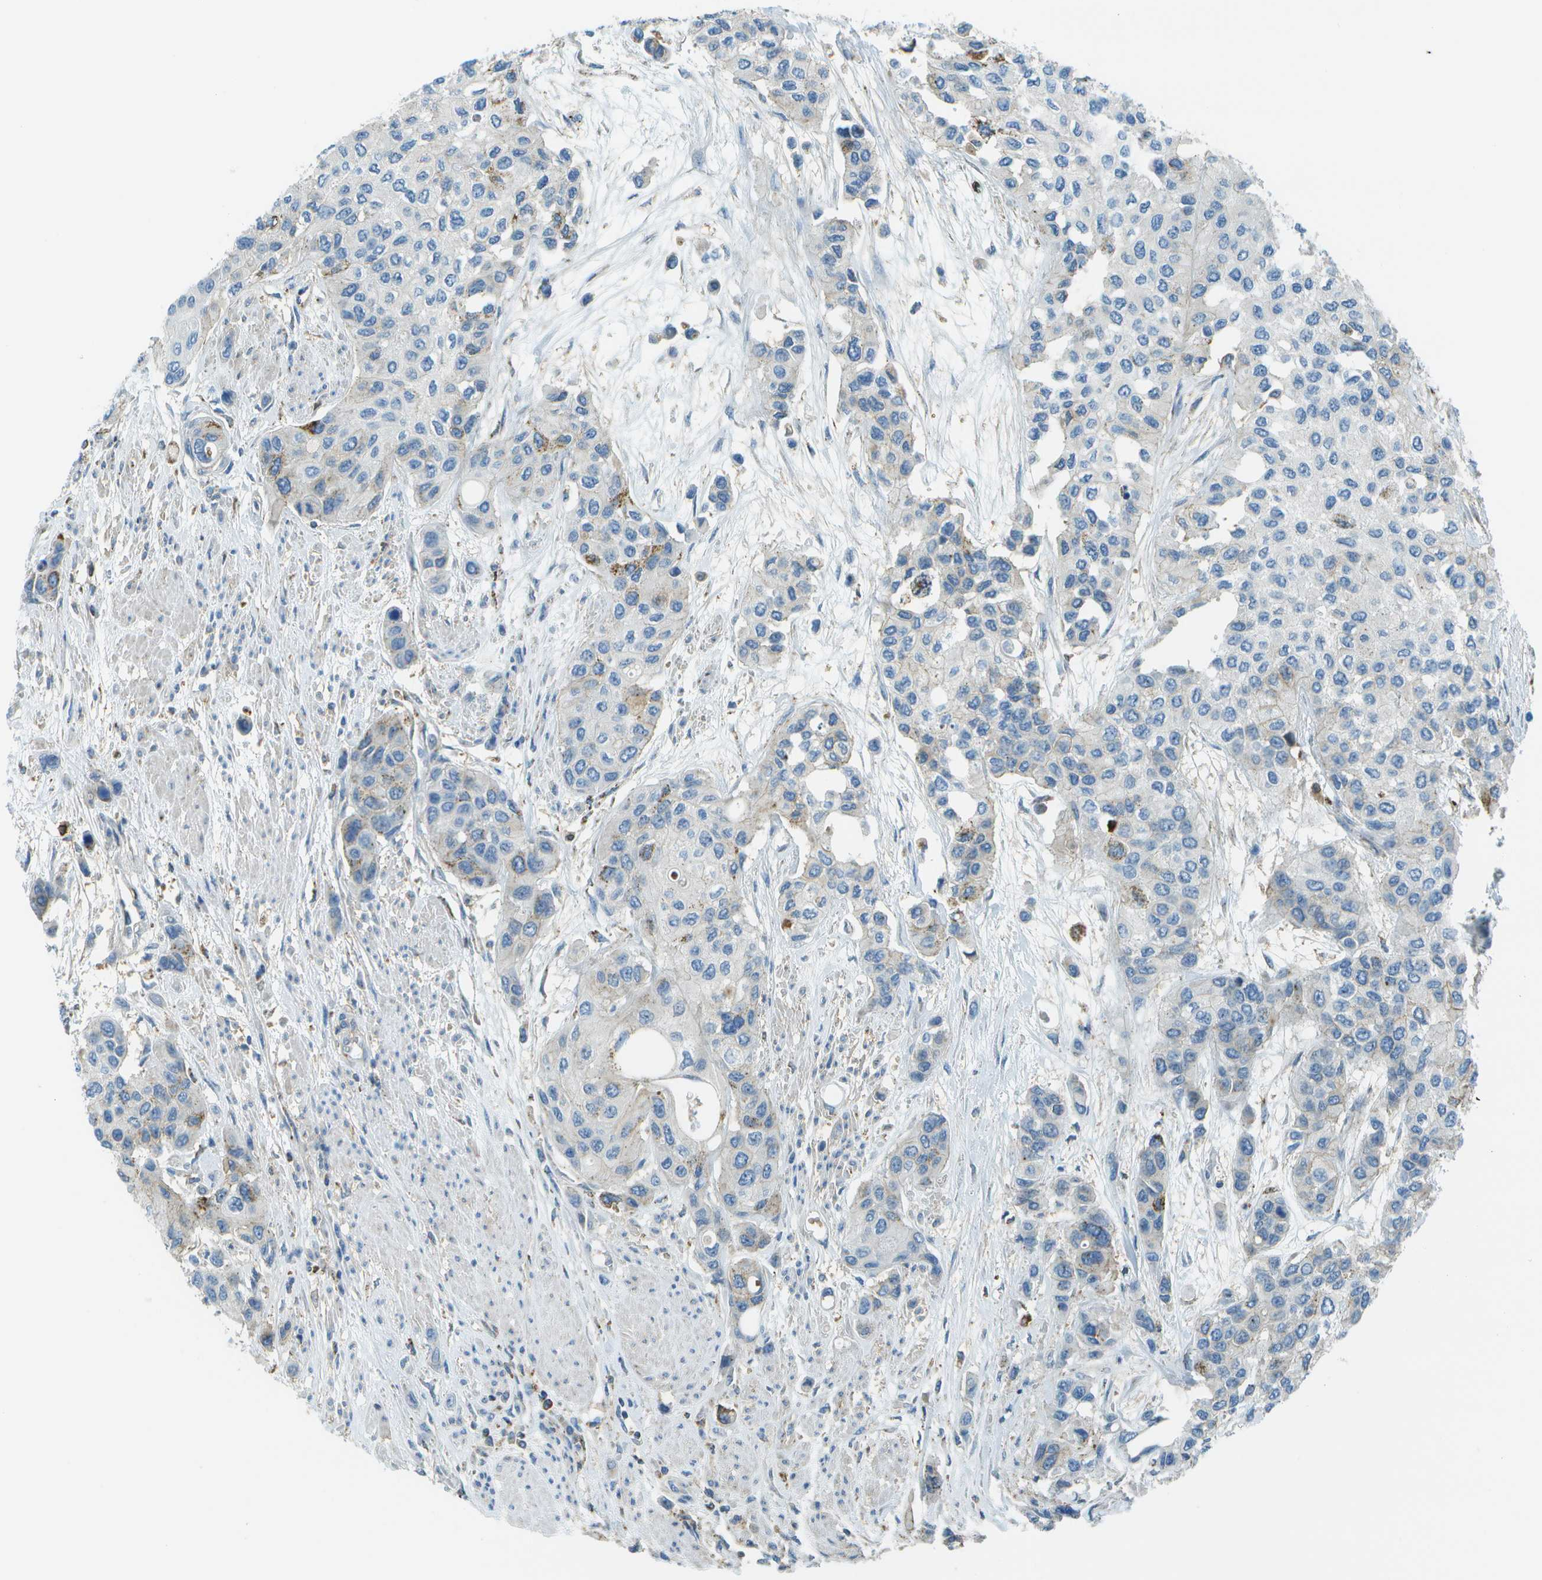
{"staining": {"intensity": "negative", "quantity": "none", "location": "none"}, "tissue": "urothelial cancer", "cell_type": "Tumor cells", "image_type": "cancer", "snomed": [{"axis": "morphology", "description": "Urothelial carcinoma, High grade"}, {"axis": "topography", "description": "Urinary bladder"}], "caption": "An immunohistochemistry (IHC) micrograph of urothelial cancer is shown. There is no staining in tumor cells of urothelial cancer. The staining is performed using DAB (3,3'-diaminobenzidine) brown chromogen with nuclei counter-stained in using hematoxylin.", "gene": "LRRC66", "patient": {"sex": "female", "age": 56}}